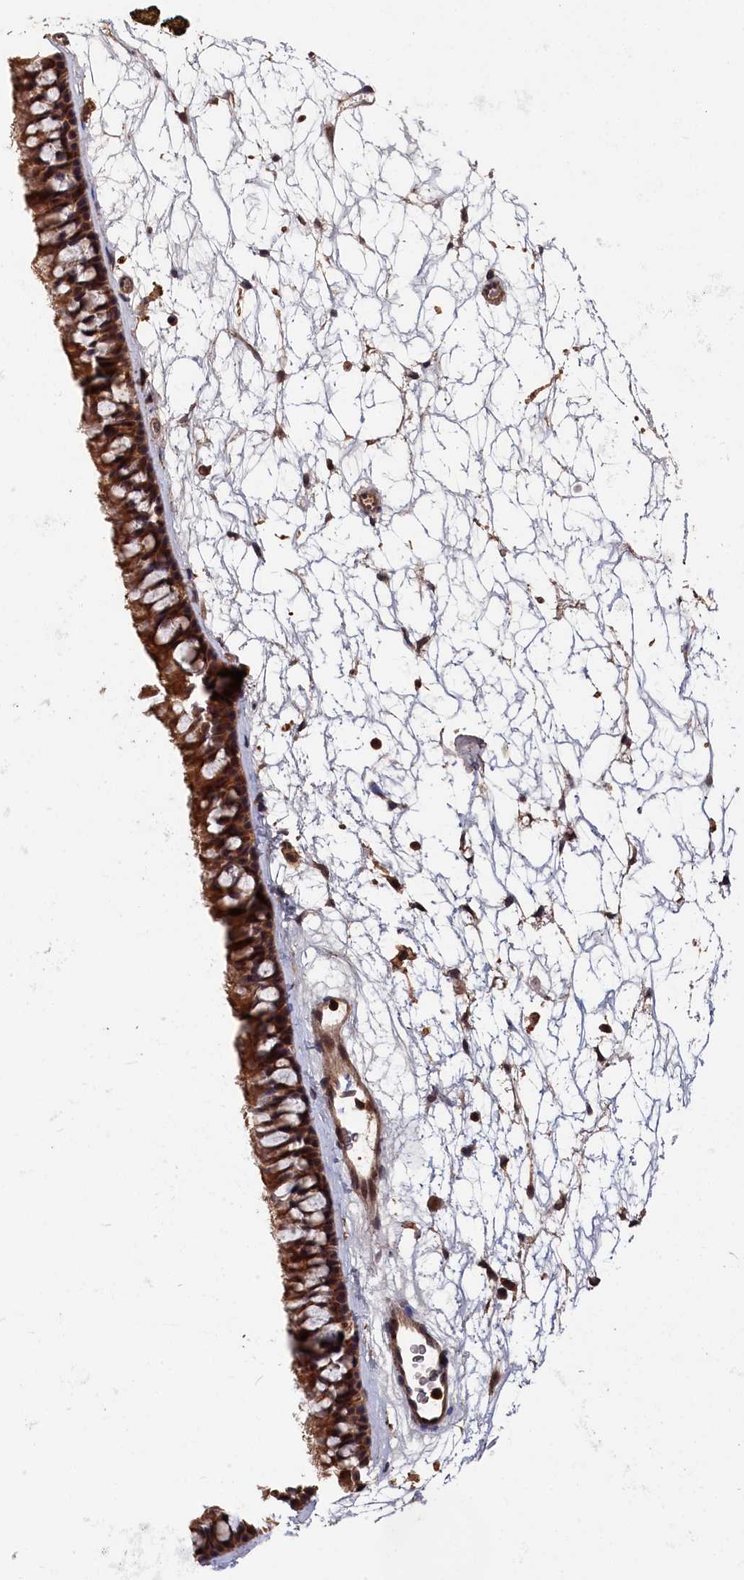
{"staining": {"intensity": "strong", "quantity": ">75%", "location": "cytoplasmic/membranous"}, "tissue": "nasopharynx", "cell_type": "Respiratory epithelial cells", "image_type": "normal", "snomed": [{"axis": "morphology", "description": "Normal tissue, NOS"}, {"axis": "topography", "description": "Nasopharynx"}], "caption": "This is a photomicrograph of IHC staining of unremarkable nasopharynx, which shows strong staining in the cytoplasmic/membranous of respiratory epithelial cells.", "gene": "RMI2", "patient": {"sex": "male", "age": 64}}